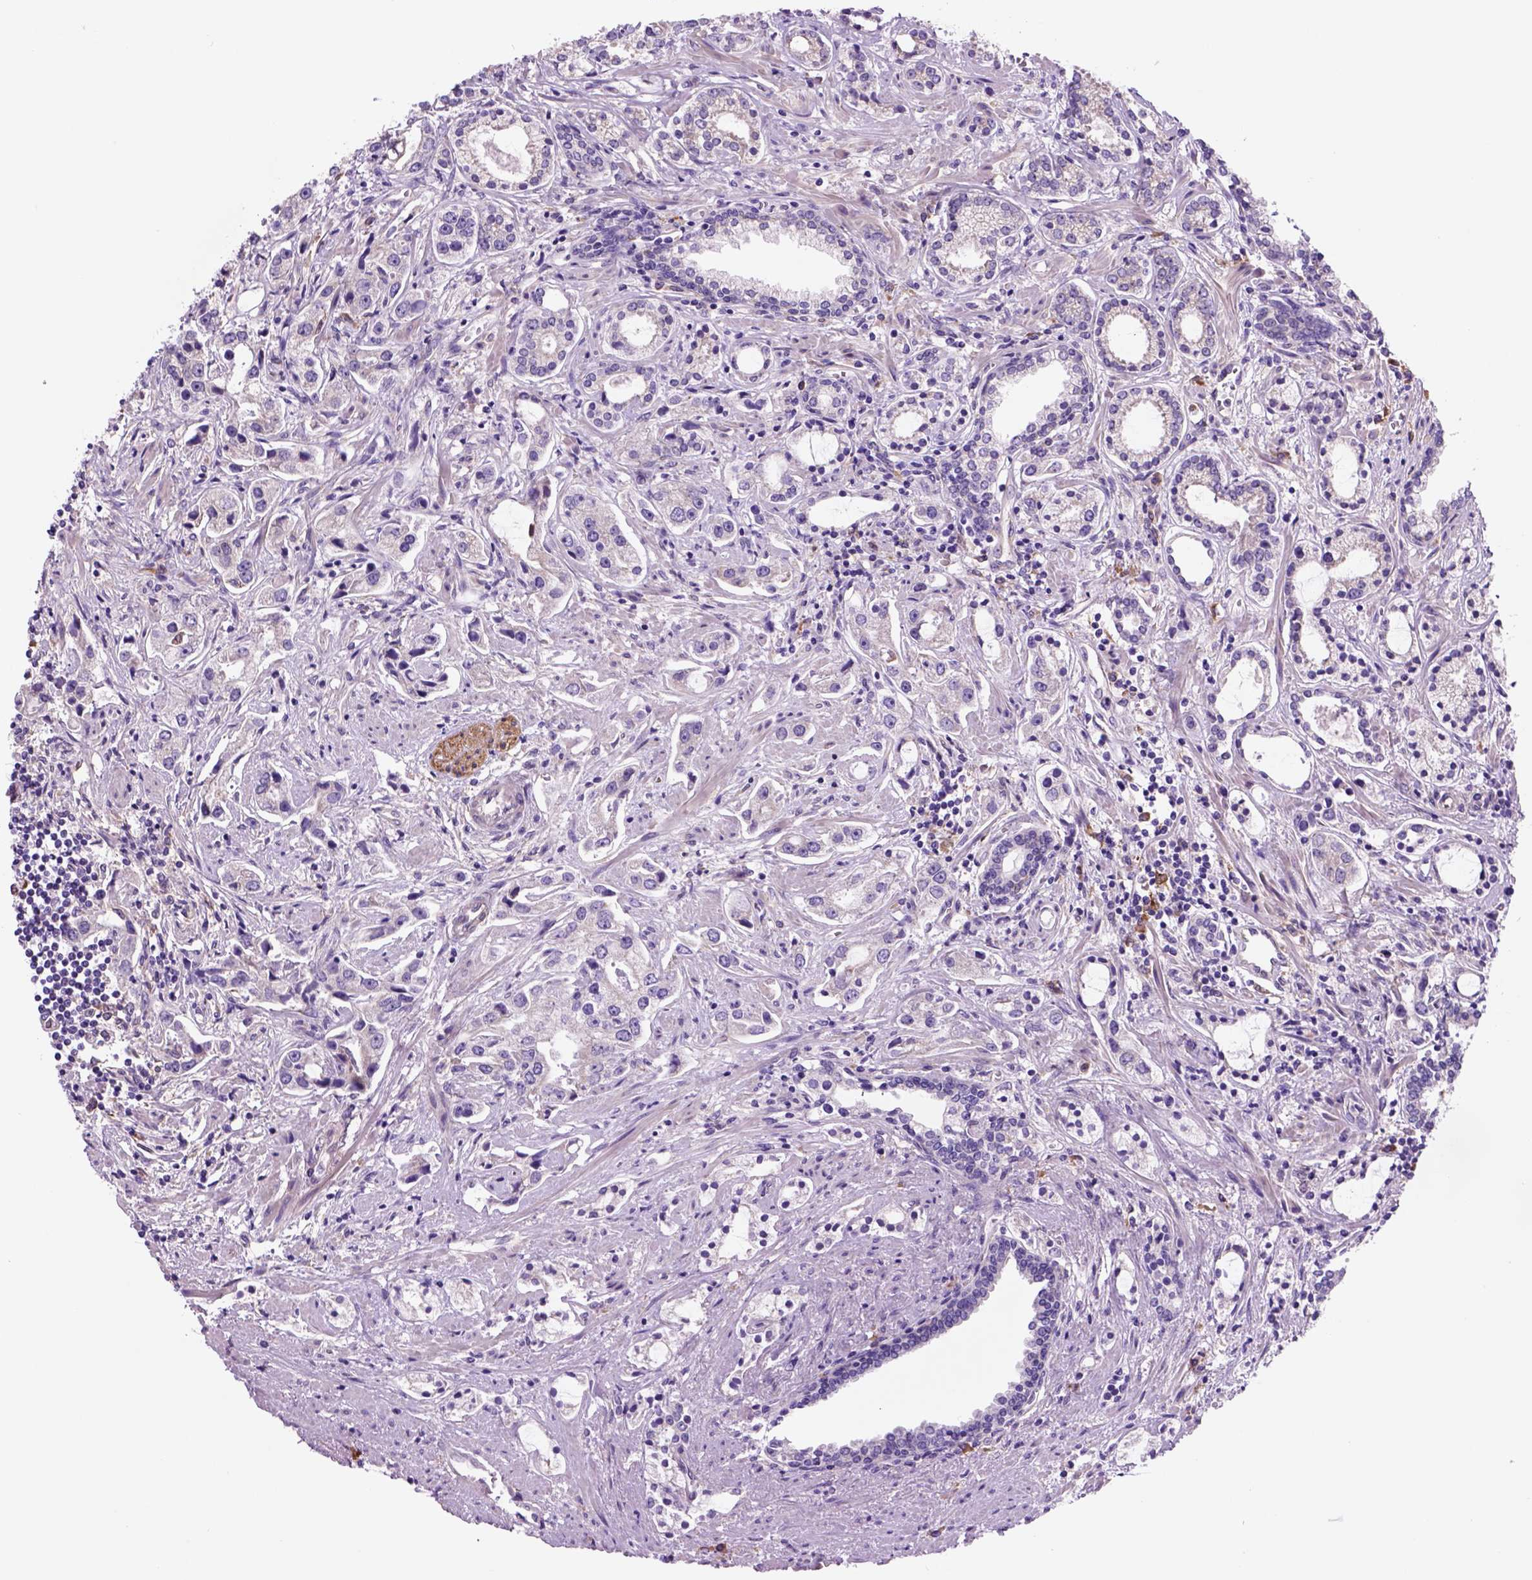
{"staining": {"intensity": "negative", "quantity": "none", "location": "none"}, "tissue": "prostate cancer", "cell_type": "Tumor cells", "image_type": "cancer", "snomed": [{"axis": "morphology", "description": "Adenocarcinoma, Medium grade"}, {"axis": "topography", "description": "Prostate"}], "caption": "Micrograph shows no protein positivity in tumor cells of prostate medium-grade adenocarcinoma tissue.", "gene": "PIAS3", "patient": {"sex": "male", "age": 57}}